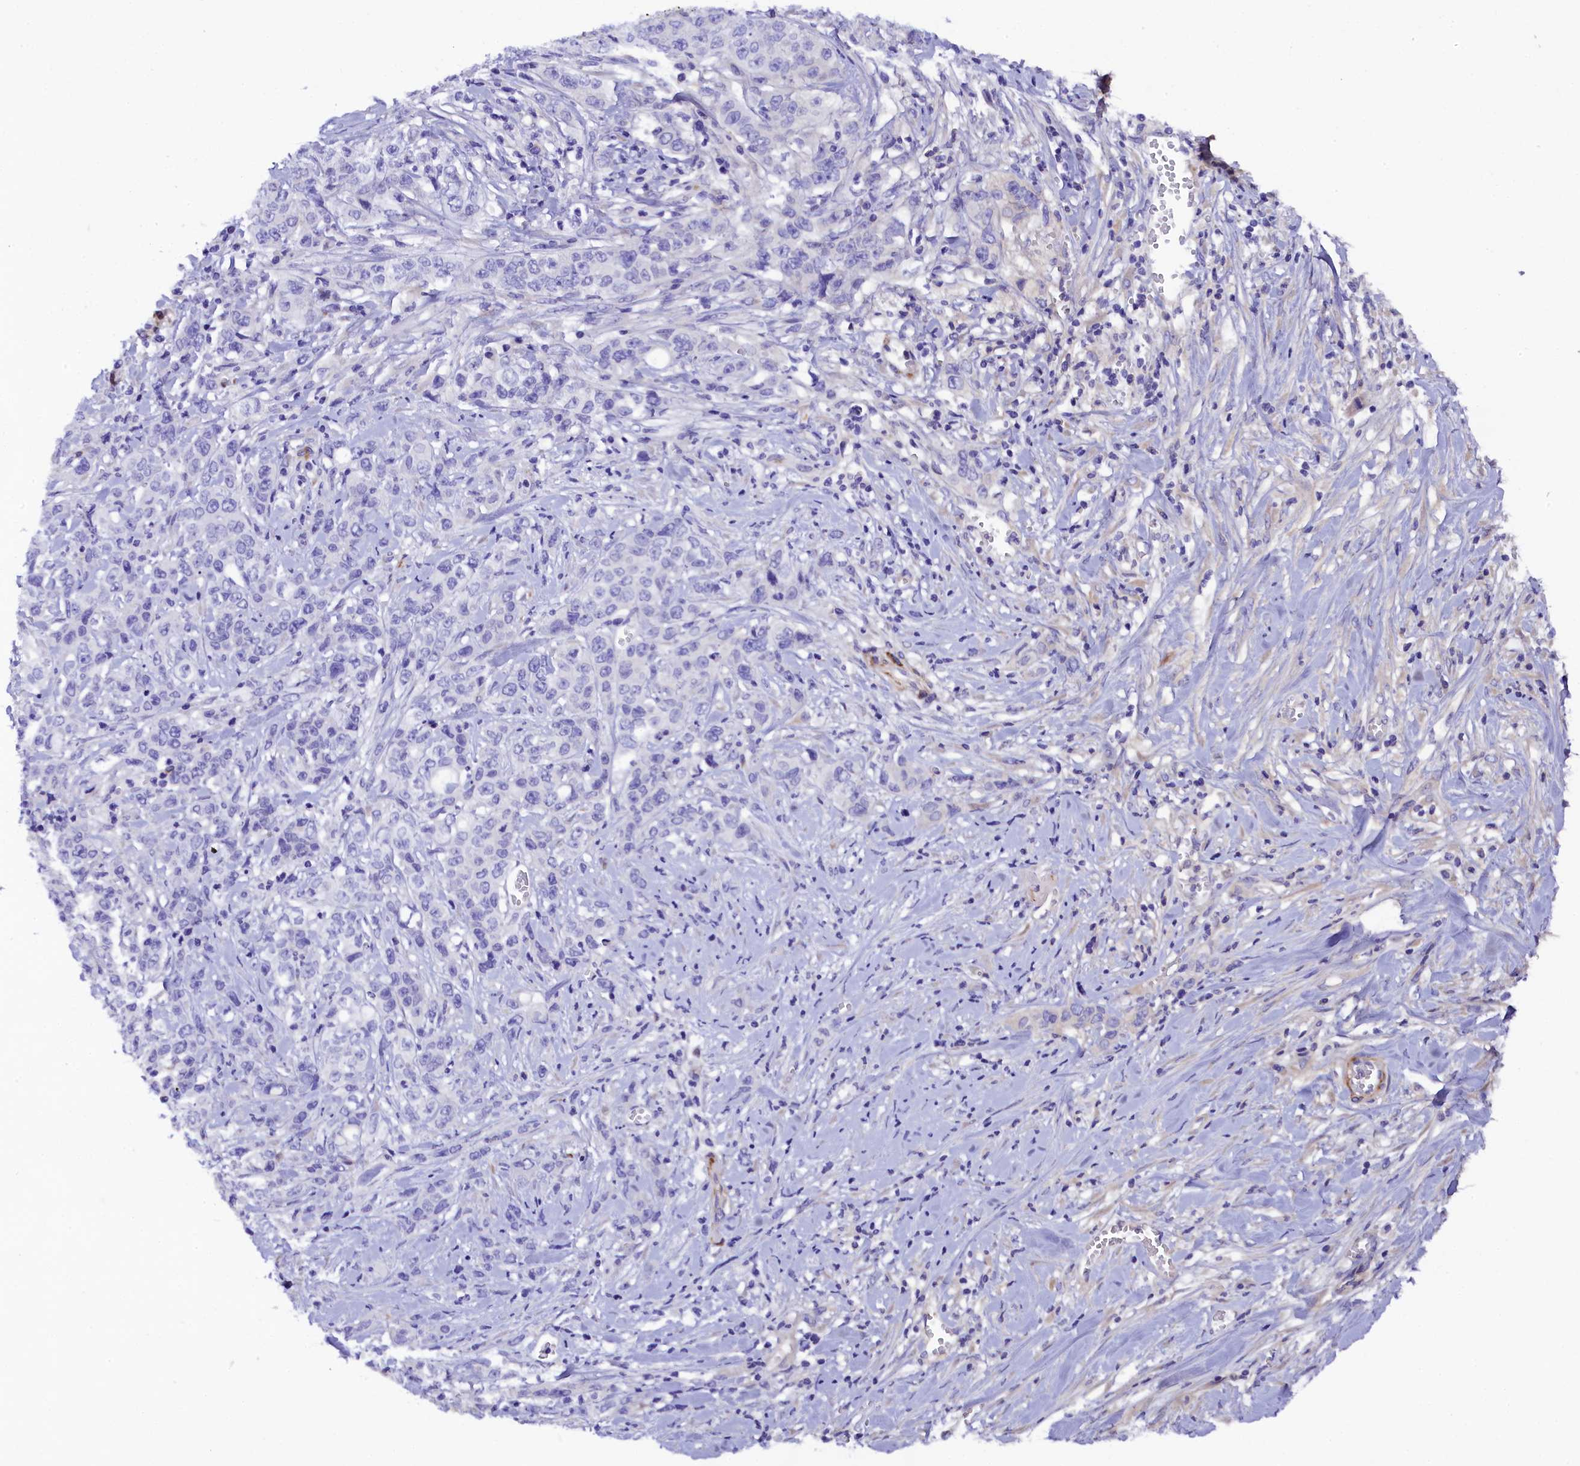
{"staining": {"intensity": "negative", "quantity": "none", "location": "none"}, "tissue": "stomach cancer", "cell_type": "Tumor cells", "image_type": "cancer", "snomed": [{"axis": "morphology", "description": "Adenocarcinoma, NOS"}, {"axis": "topography", "description": "Stomach, upper"}], "caption": "DAB (3,3'-diaminobenzidine) immunohistochemical staining of stomach cancer (adenocarcinoma) demonstrates no significant expression in tumor cells.", "gene": "SOD3", "patient": {"sex": "male", "age": 62}}